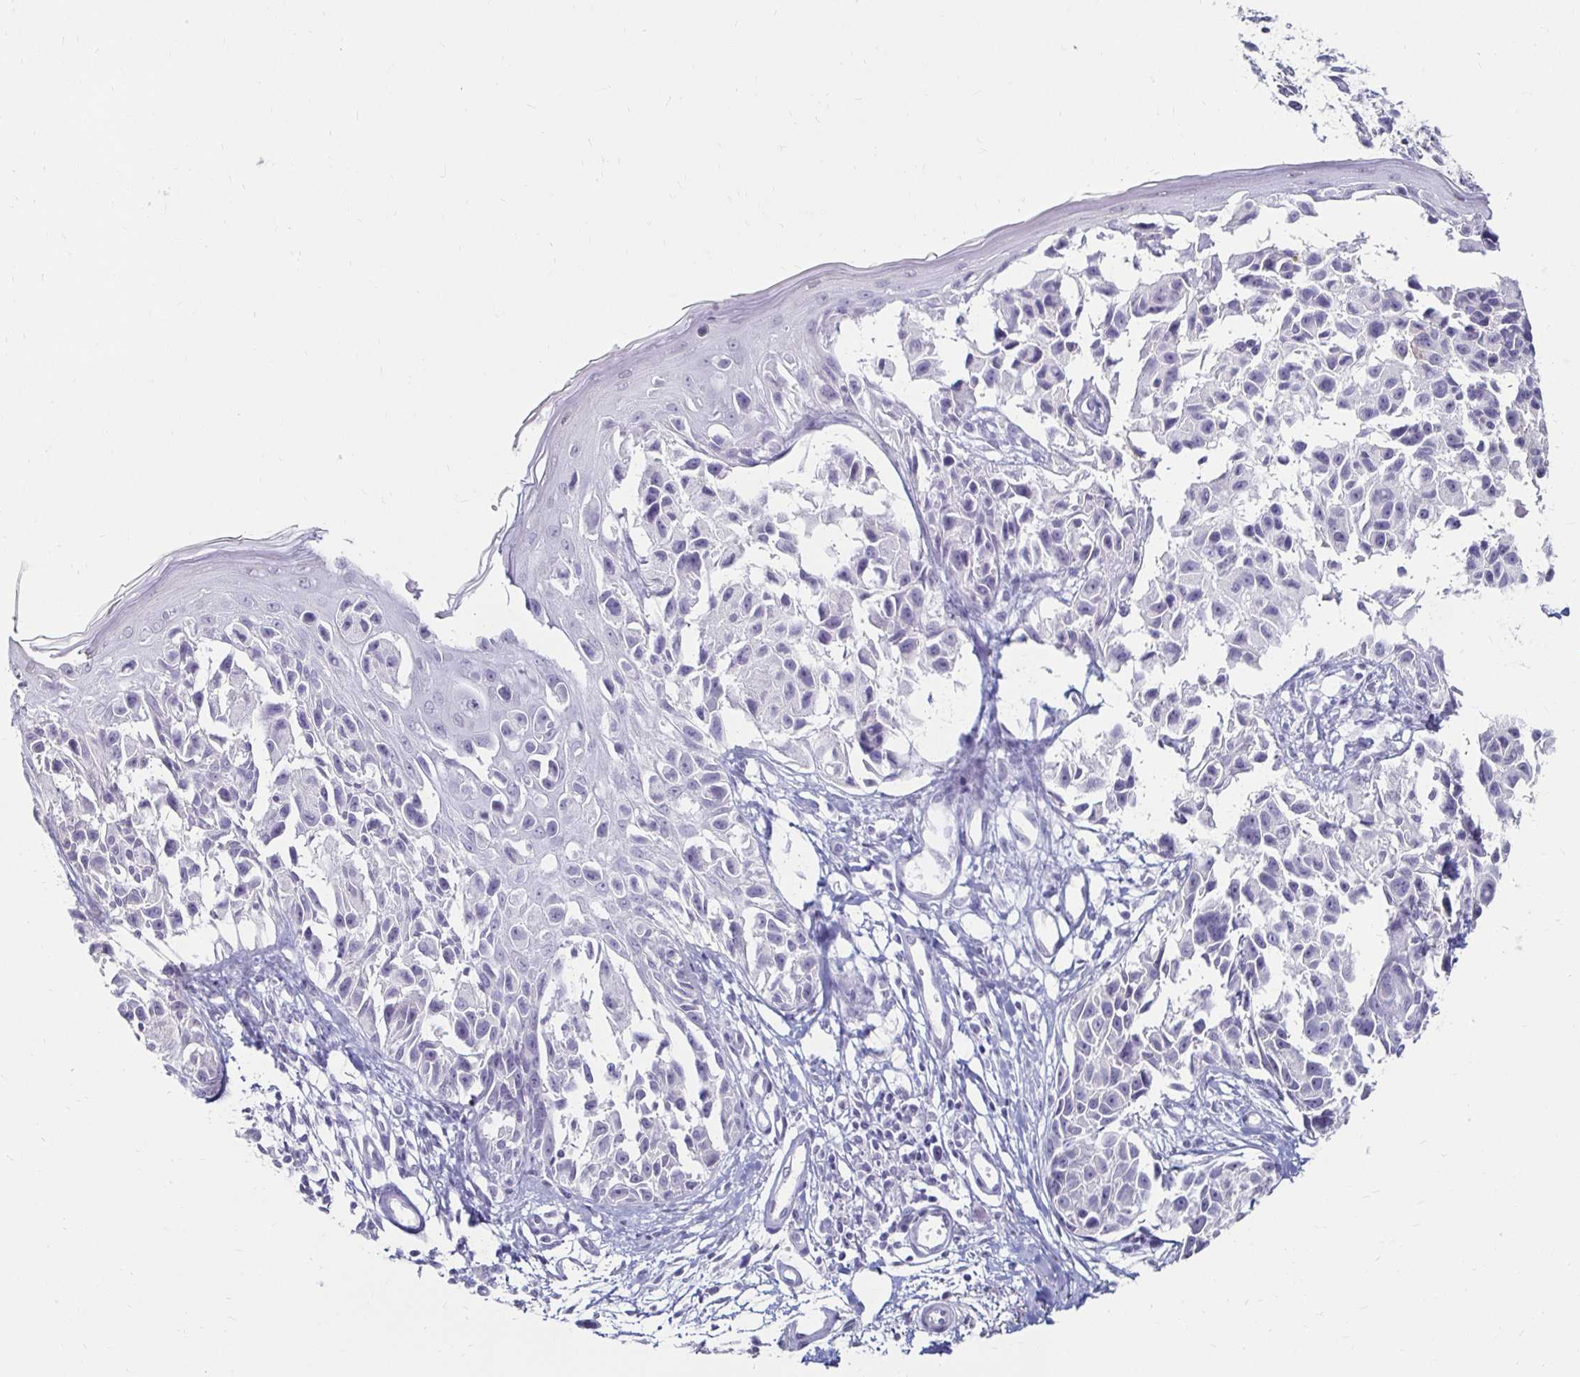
{"staining": {"intensity": "negative", "quantity": "none", "location": "none"}, "tissue": "melanoma", "cell_type": "Tumor cells", "image_type": "cancer", "snomed": [{"axis": "morphology", "description": "Malignant melanoma, NOS"}, {"axis": "topography", "description": "Skin"}], "caption": "IHC image of human melanoma stained for a protein (brown), which exhibits no positivity in tumor cells.", "gene": "TOMM34", "patient": {"sex": "male", "age": 73}}